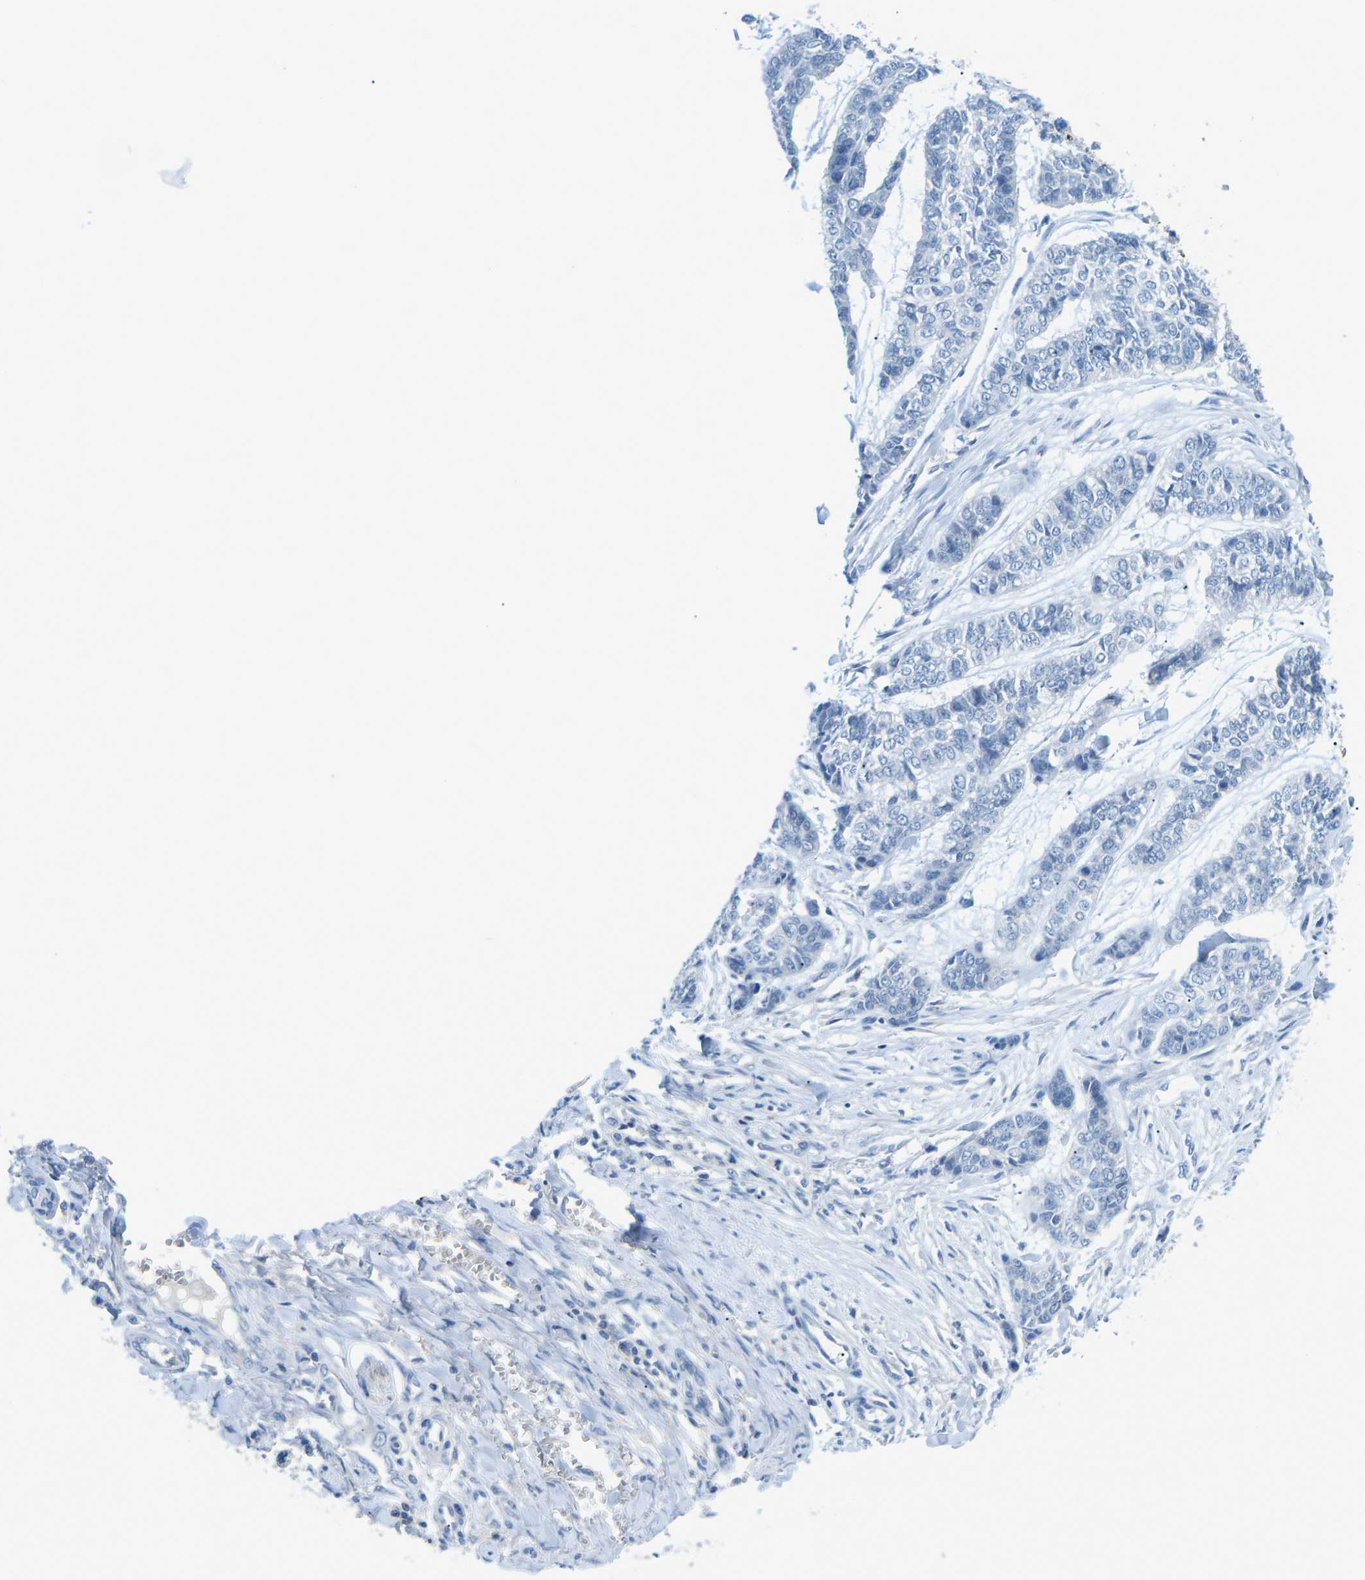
{"staining": {"intensity": "negative", "quantity": "none", "location": "none"}, "tissue": "skin cancer", "cell_type": "Tumor cells", "image_type": "cancer", "snomed": [{"axis": "morphology", "description": "Basal cell carcinoma"}, {"axis": "topography", "description": "Skin"}], "caption": "The micrograph exhibits no significant positivity in tumor cells of skin cancer (basal cell carcinoma).", "gene": "CD47", "patient": {"sex": "female", "age": 64}}